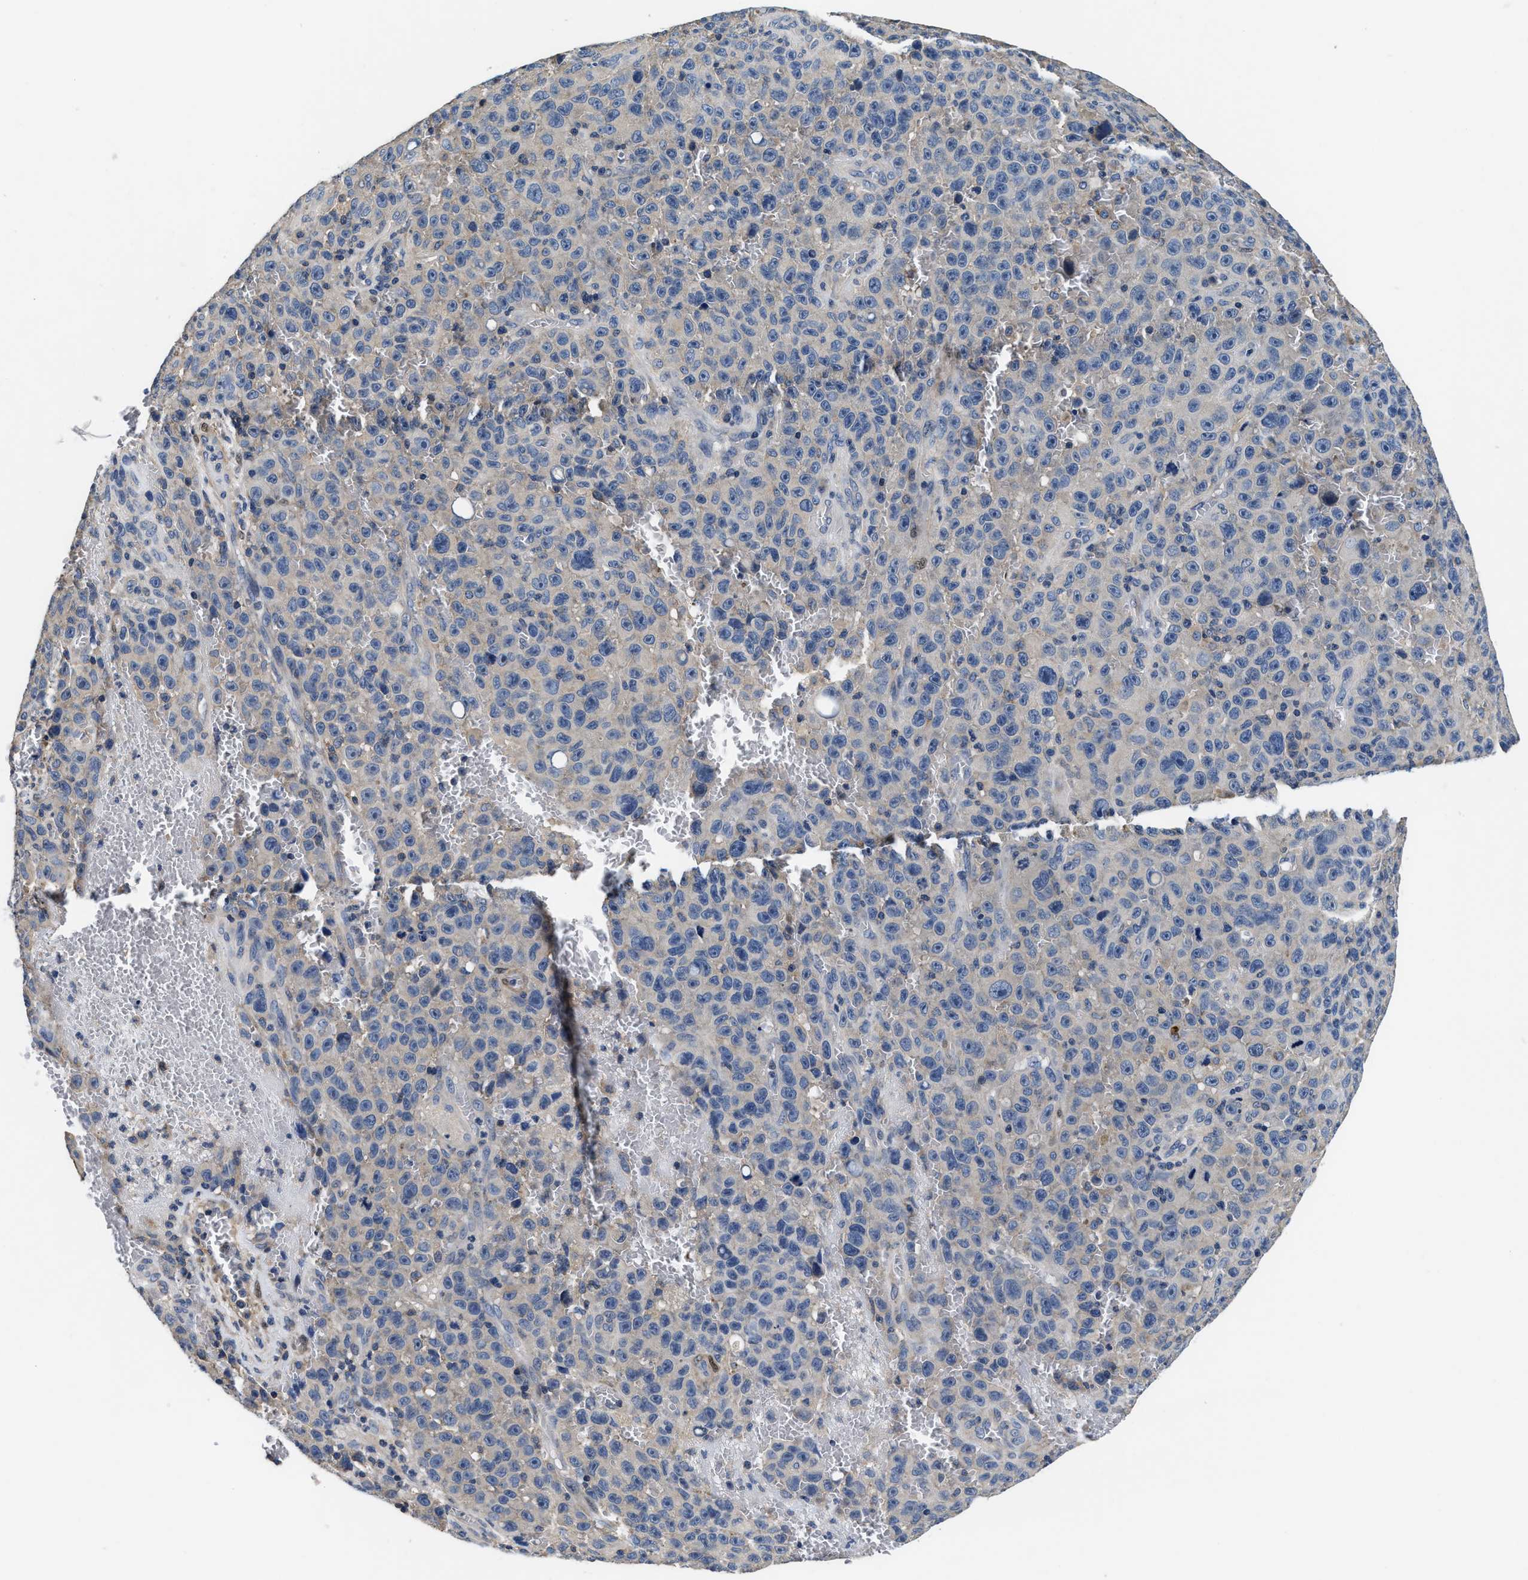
{"staining": {"intensity": "negative", "quantity": "none", "location": "none"}, "tissue": "melanoma", "cell_type": "Tumor cells", "image_type": "cancer", "snomed": [{"axis": "morphology", "description": "Malignant melanoma, NOS"}, {"axis": "topography", "description": "Skin"}], "caption": "High magnification brightfield microscopy of melanoma stained with DAB (3,3'-diaminobenzidine) (brown) and counterstained with hematoxylin (blue): tumor cells show no significant positivity.", "gene": "ANKIB1", "patient": {"sex": "female", "age": 82}}